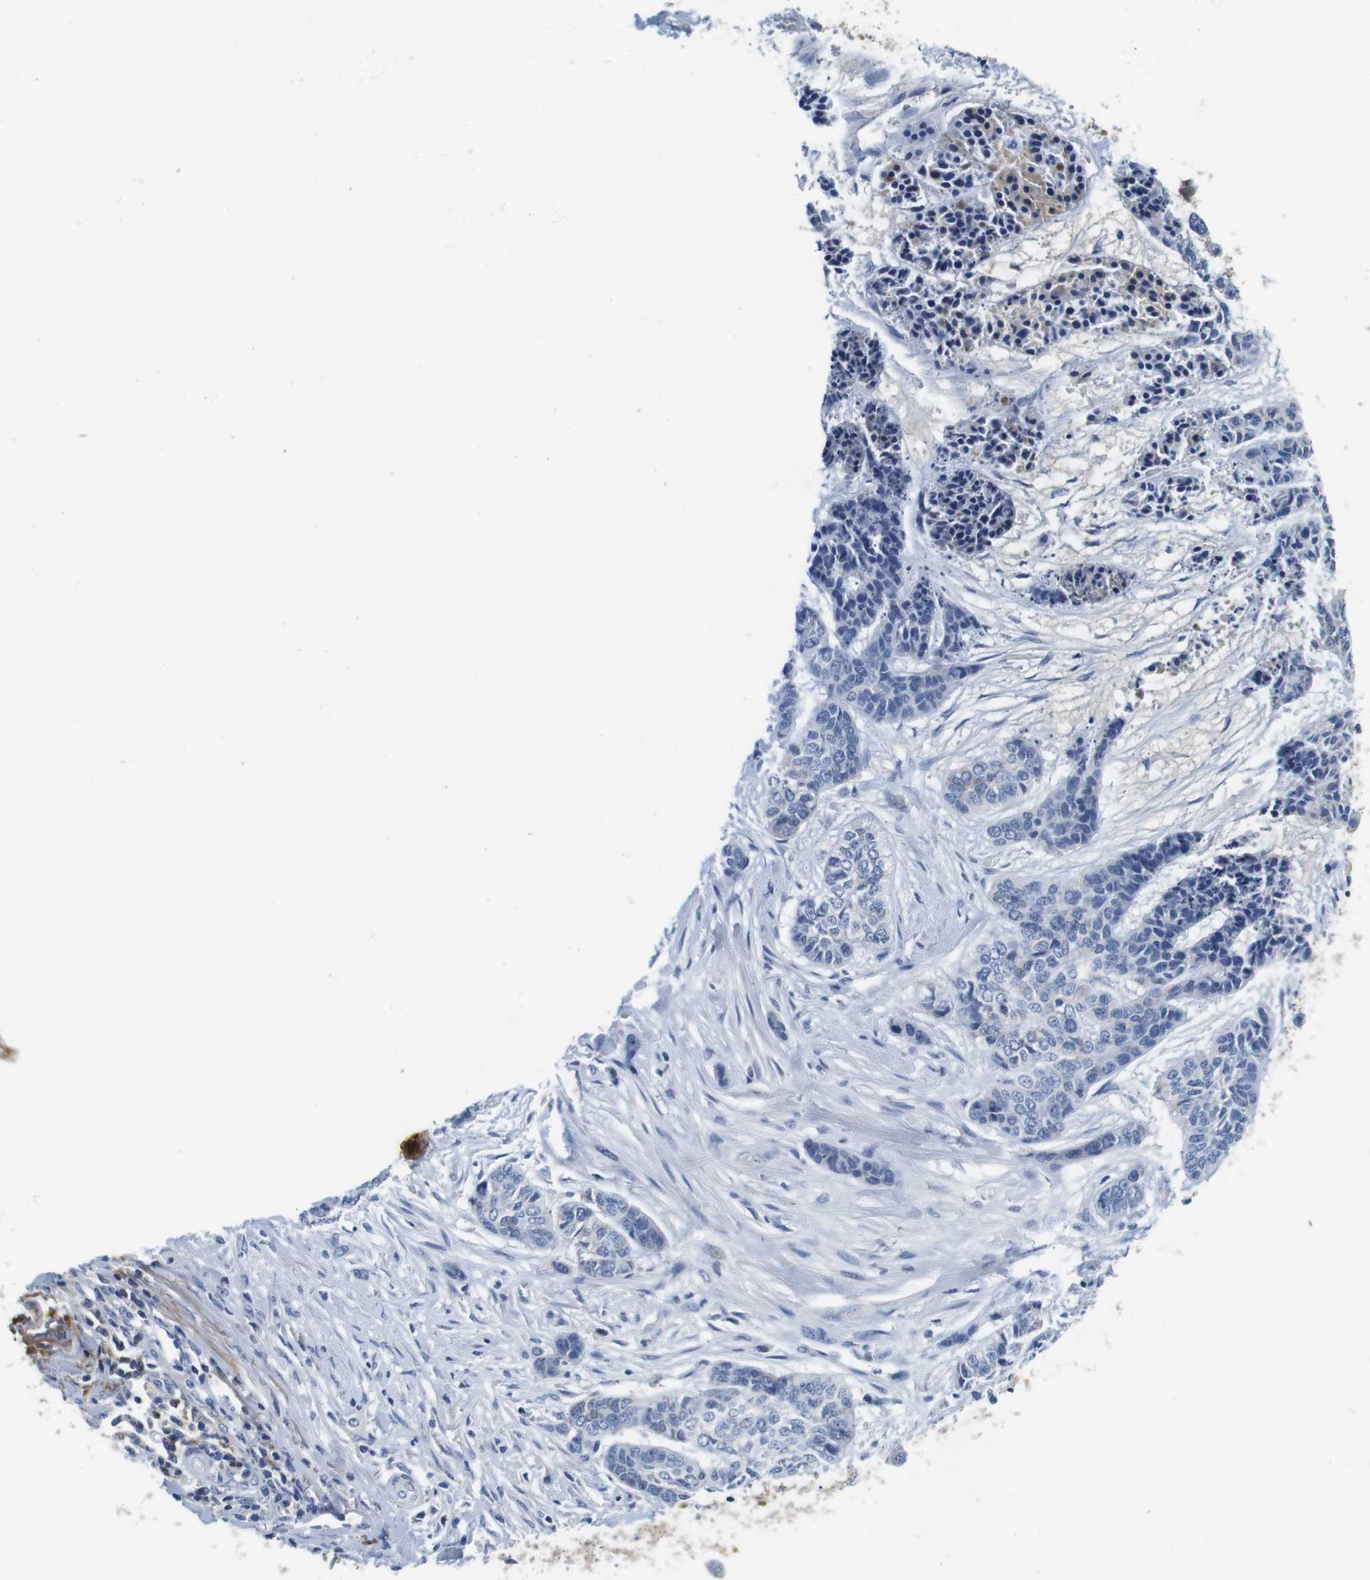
{"staining": {"intensity": "negative", "quantity": "none", "location": "none"}, "tissue": "skin cancer", "cell_type": "Tumor cells", "image_type": "cancer", "snomed": [{"axis": "morphology", "description": "Basal cell carcinoma"}, {"axis": "topography", "description": "Skin"}], "caption": "Immunohistochemistry (IHC) histopathology image of neoplastic tissue: human skin cancer stained with DAB displays no significant protein staining in tumor cells. (DAB IHC visualized using brightfield microscopy, high magnification).", "gene": "IGKC", "patient": {"sex": "female", "age": 64}}